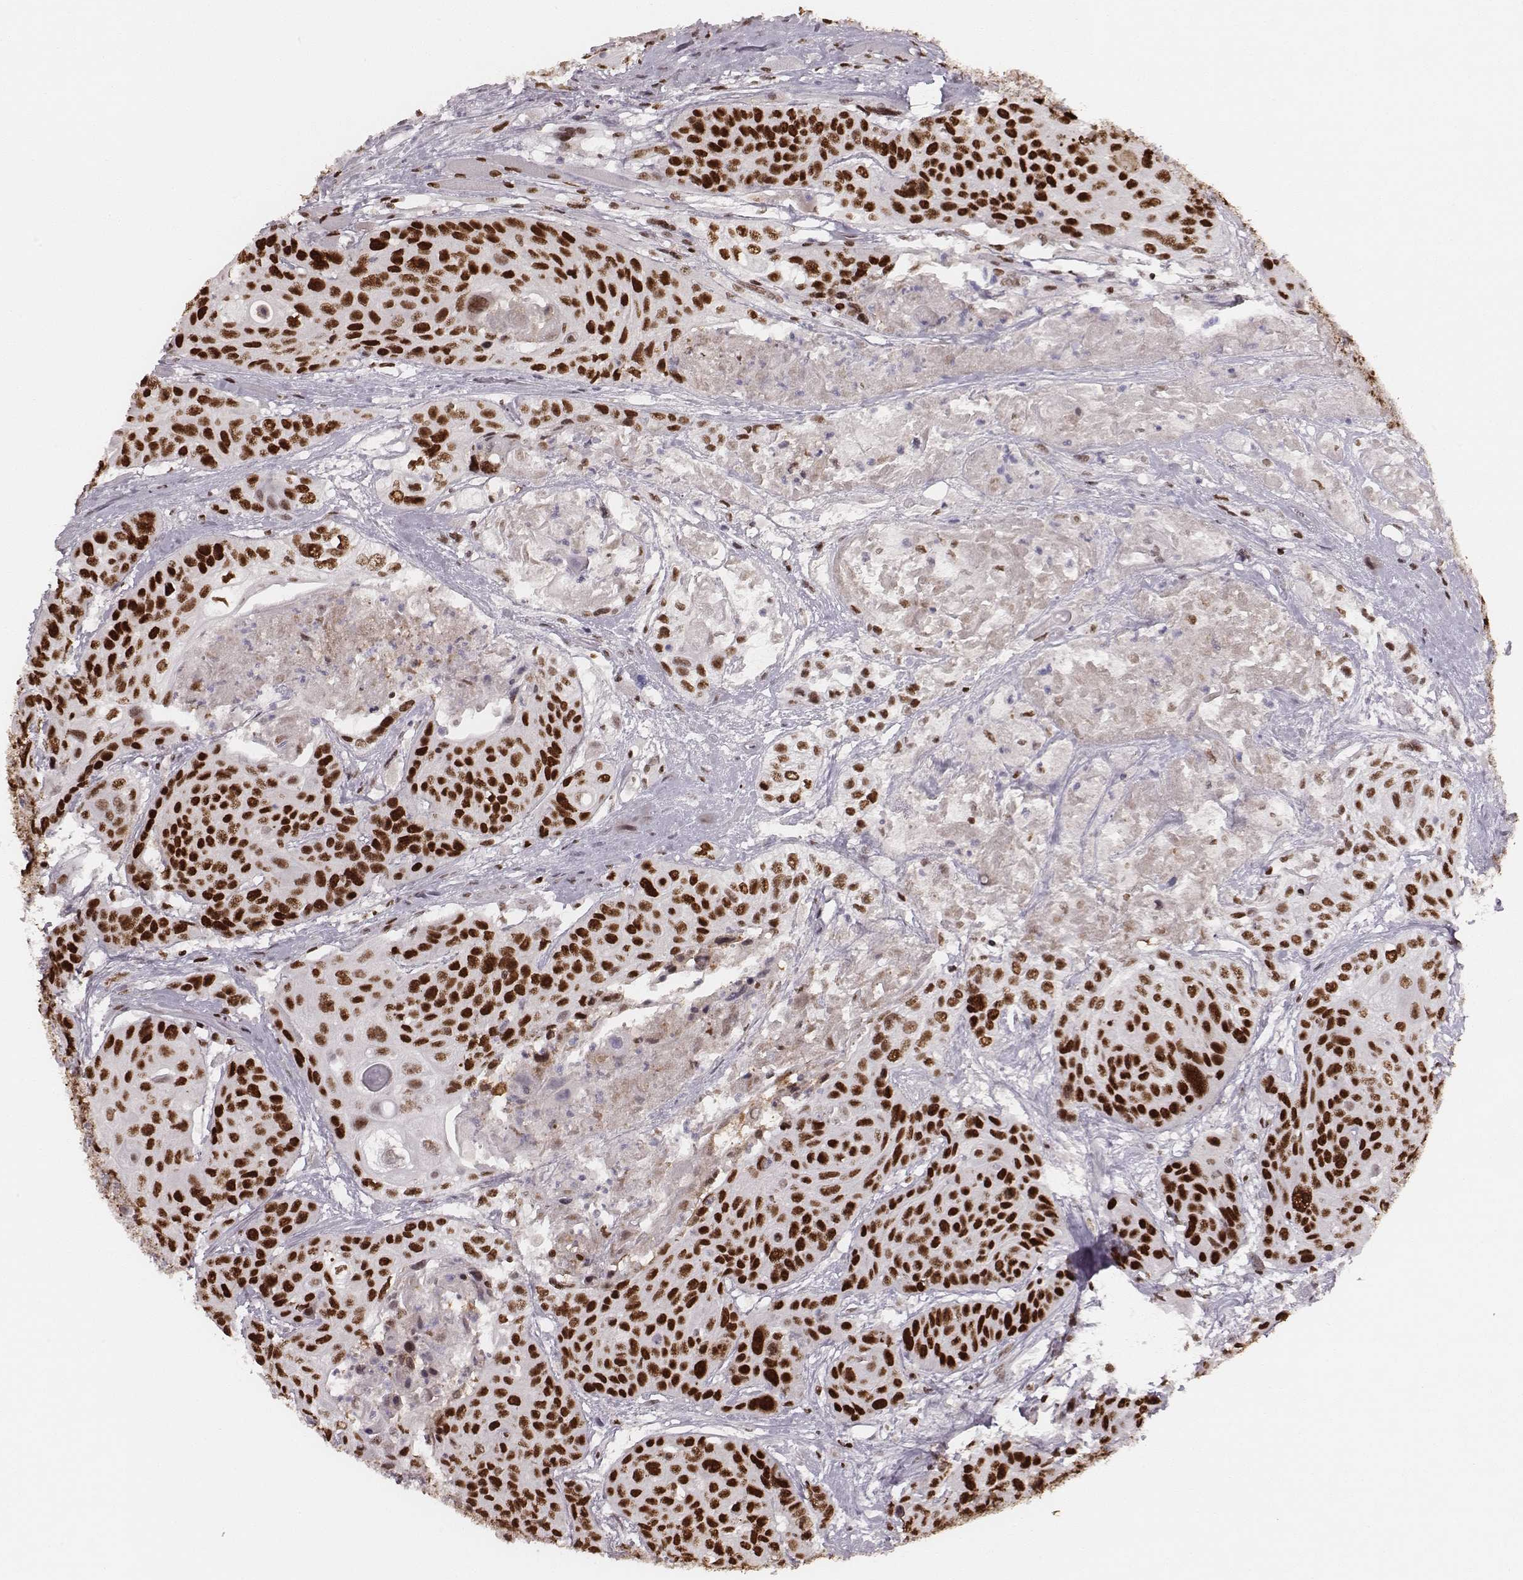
{"staining": {"intensity": "strong", "quantity": ">75%", "location": "nuclear"}, "tissue": "head and neck cancer", "cell_type": "Tumor cells", "image_type": "cancer", "snomed": [{"axis": "morphology", "description": "Squamous cell carcinoma, NOS"}, {"axis": "topography", "description": "Oral tissue"}, {"axis": "topography", "description": "Head-Neck"}], "caption": "This is an image of immunohistochemistry staining of squamous cell carcinoma (head and neck), which shows strong positivity in the nuclear of tumor cells.", "gene": "PARP1", "patient": {"sex": "male", "age": 56}}